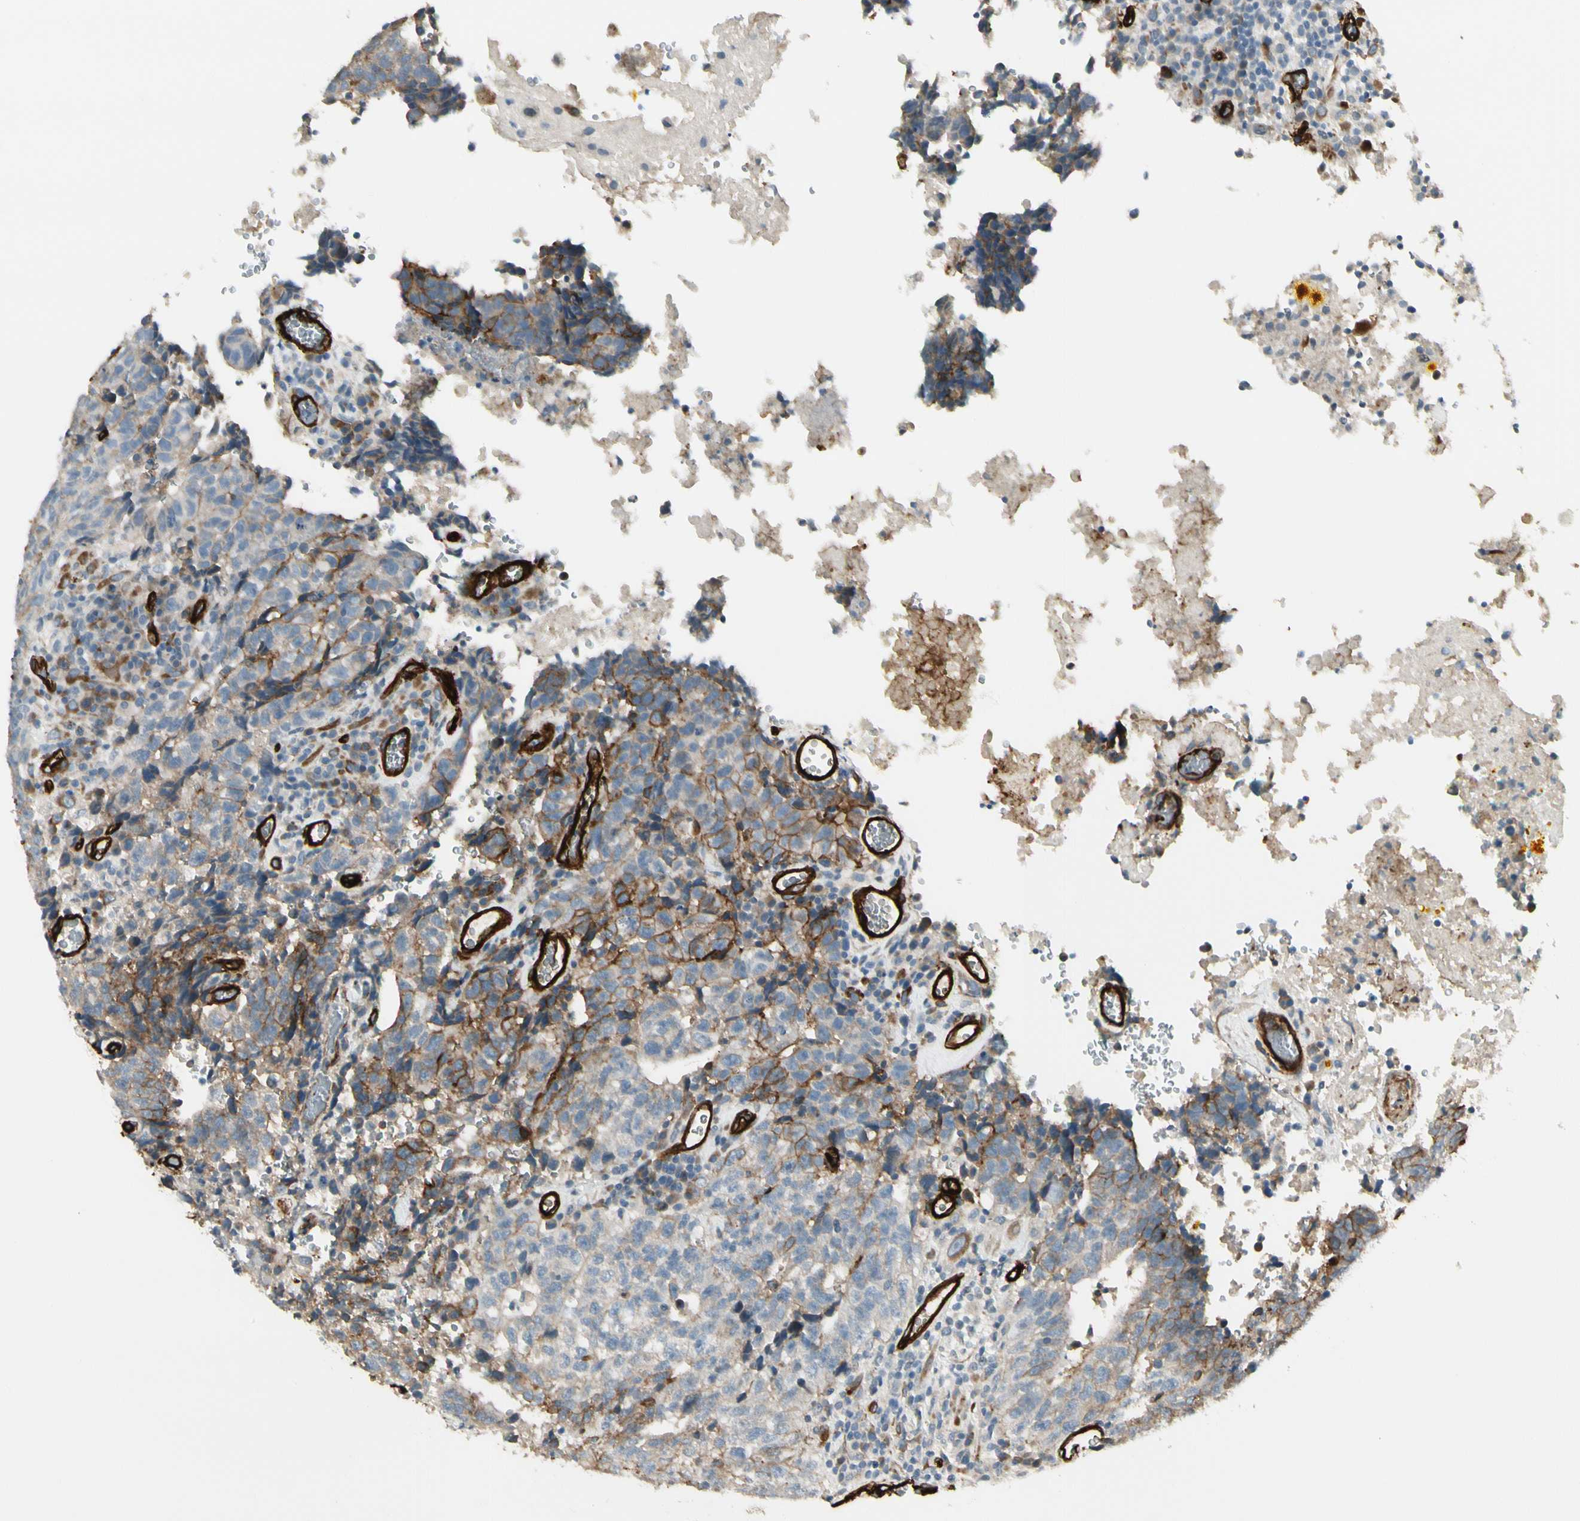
{"staining": {"intensity": "moderate", "quantity": "<25%", "location": "cytoplasmic/membranous"}, "tissue": "testis cancer", "cell_type": "Tumor cells", "image_type": "cancer", "snomed": [{"axis": "morphology", "description": "Necrosis, NOS"}, {"axis": "morphology", "description": "Carcinoma, Embryonal, NOS"}, {"axis": "topography", "description": "Testis"}], "caption": "Tumor cells reveal low levels of moderate cytoplasmic/membranous staining in about <25% of cells in human testis embryonal carcinoma.", "gene": "MCAM", "patient": {"sex": "male", "age": 19}}